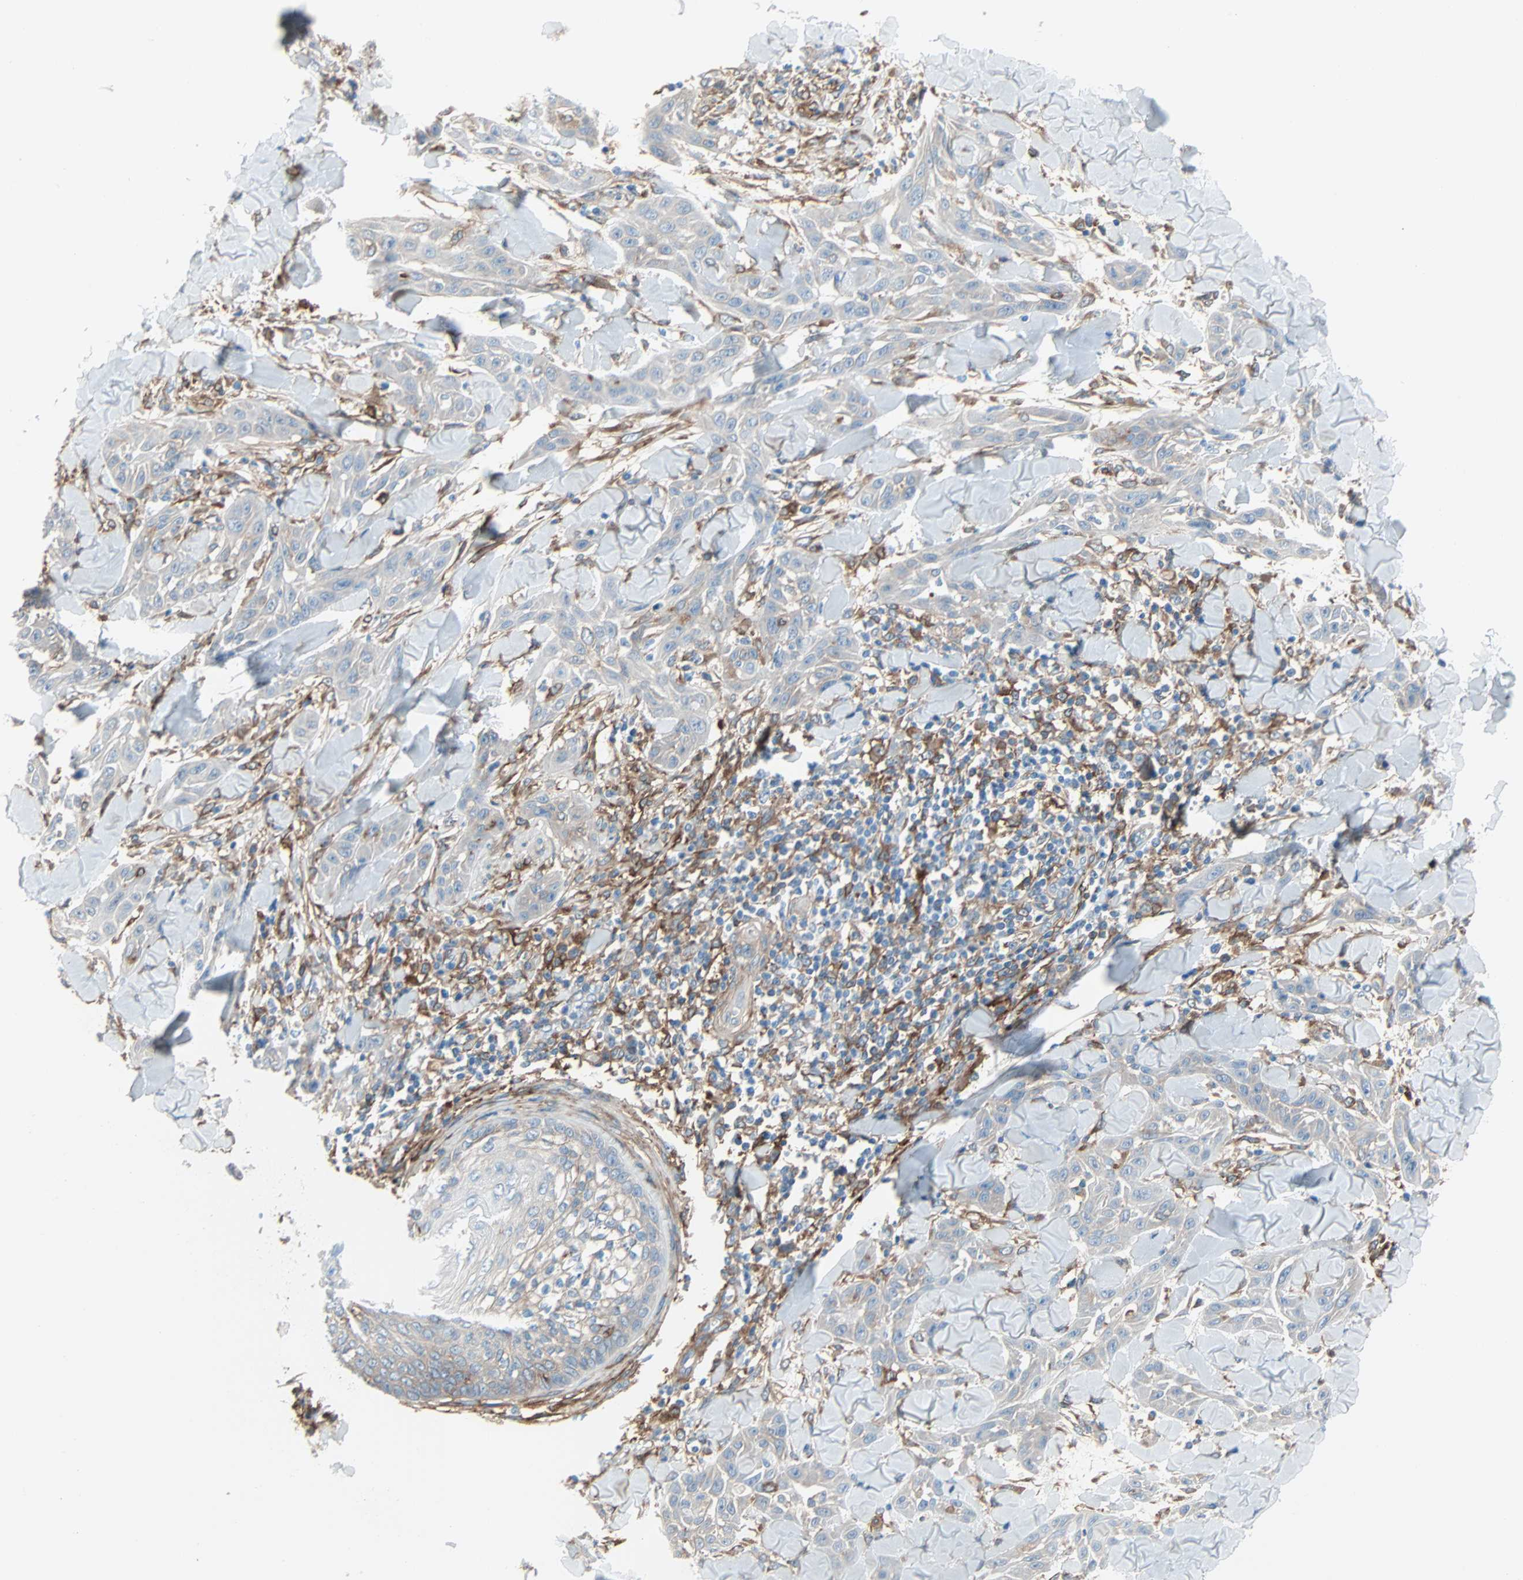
{"staining": {"intensity": "weak", "quantity": ">75%", "location": "cytoplasmic/membranous"}, "tissue": "skin cancer", "cell_type": "Tumor cells", "image_type": "cancer", "snomed": [{"axis": "morphology", "description": "Squamous cell carcinoma, NOS"}, {"axis": "topography", "description": "Skin"}], "caption": "A photomicrograph of human skin squamous cell carcinoma stained for a protein demonstrates weak cytoplasmic/membranous brown staining in tumor cells.", "gene": "EPB41L2", "patient": {"sex": "male", "age": 24}}